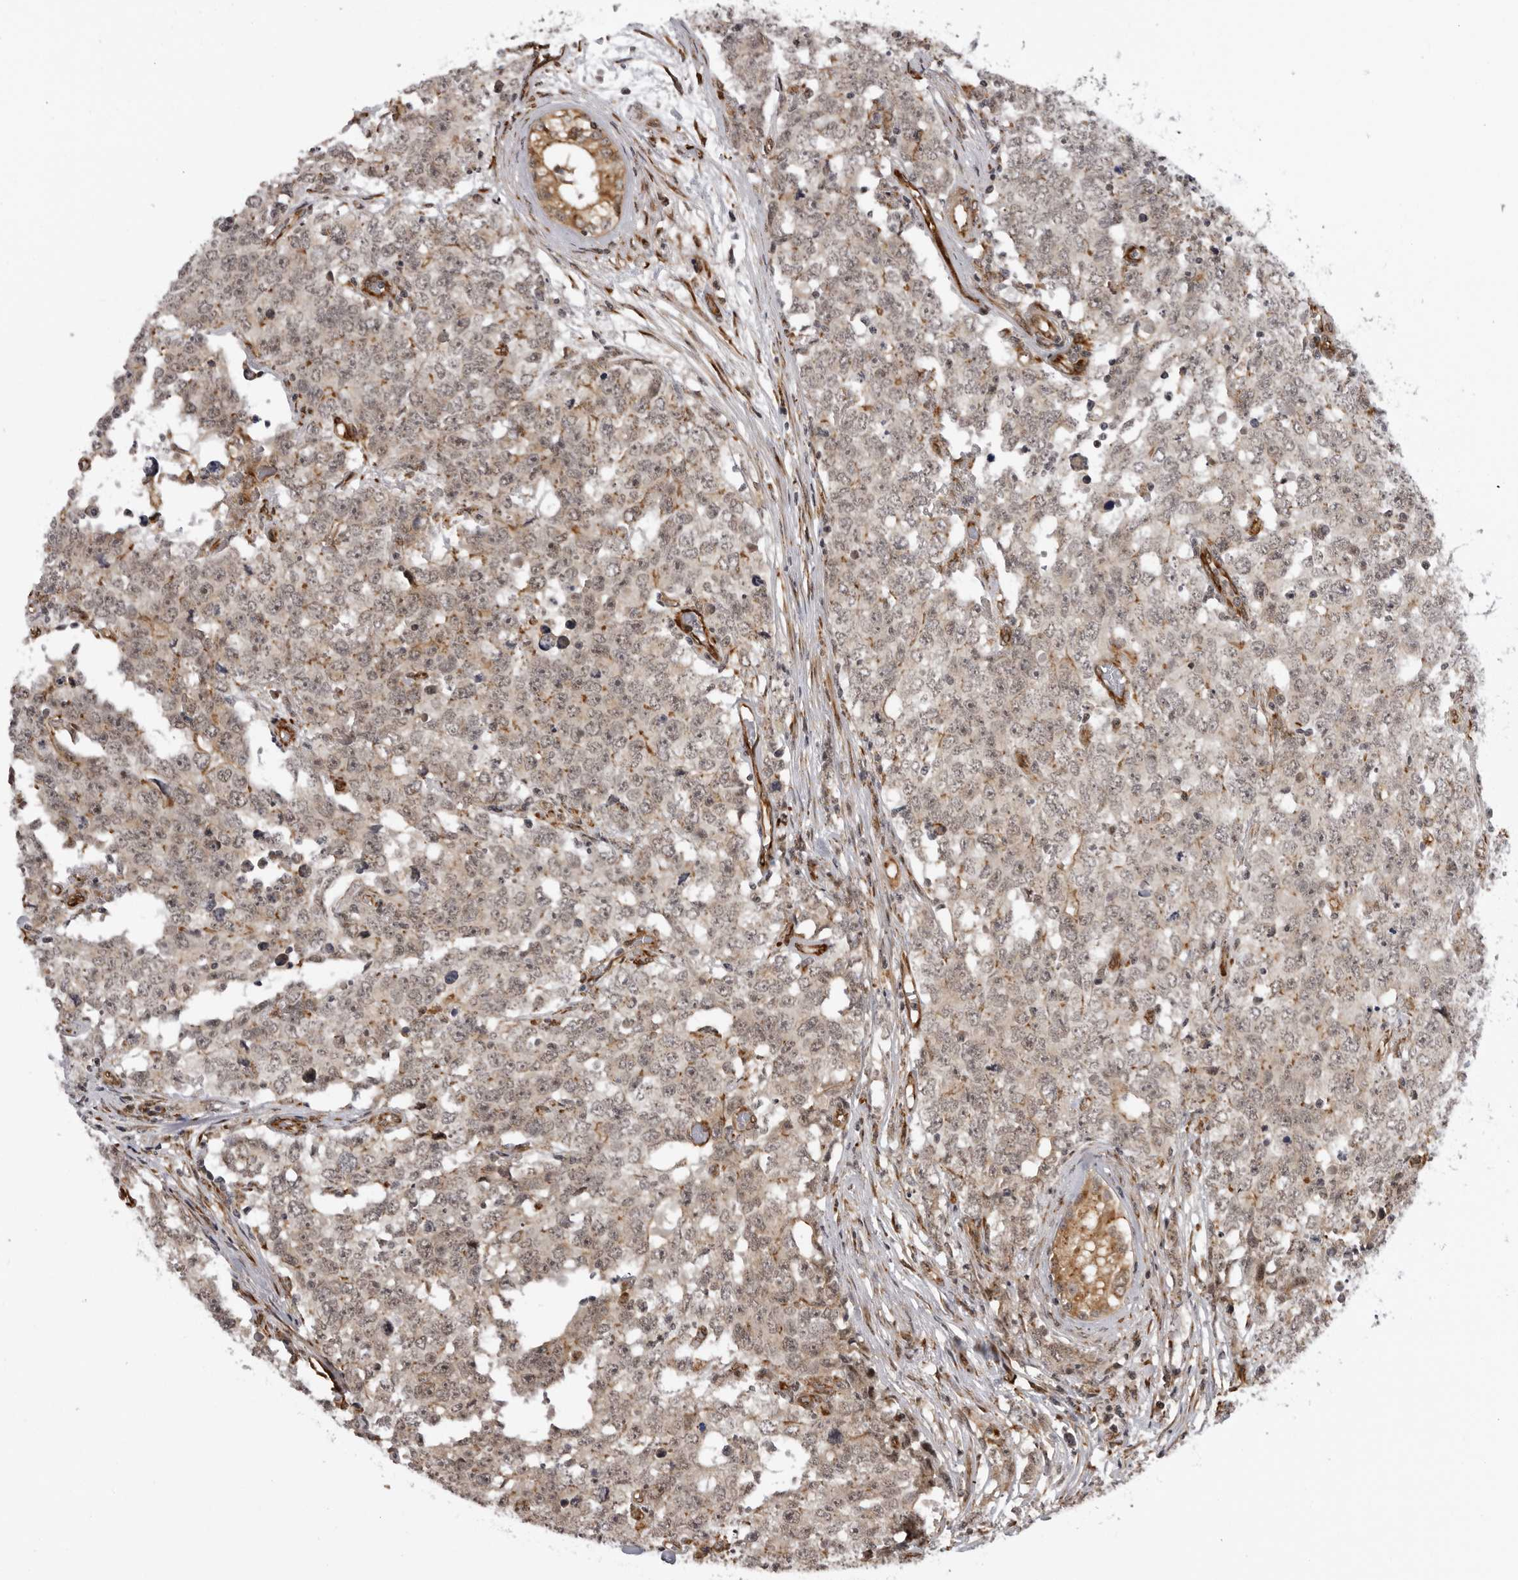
{"staining": {"intensity": "weak", "quantity": ">75%", "location": "cytoplasmic/membranous,nuclear"}, "tissue": "testis cancer", "cell_type": "Tumor cells", "image_type": "cancer", "snomed": [{"axis": "morphology", "description": "Carcinoma, Embryonal, NOS"}, {"axis": "topography", "description": "Testis"}], "caption": "A histopathology image showing weak cytoplasmic/membranous and nuclear positivity in about >75% of tumor cells in testis embryonal carcinoma, as visualized by brown immunohistochemical staining.", "gene": "DNAH14", "patient": {"sex": "male", "age": 28}}